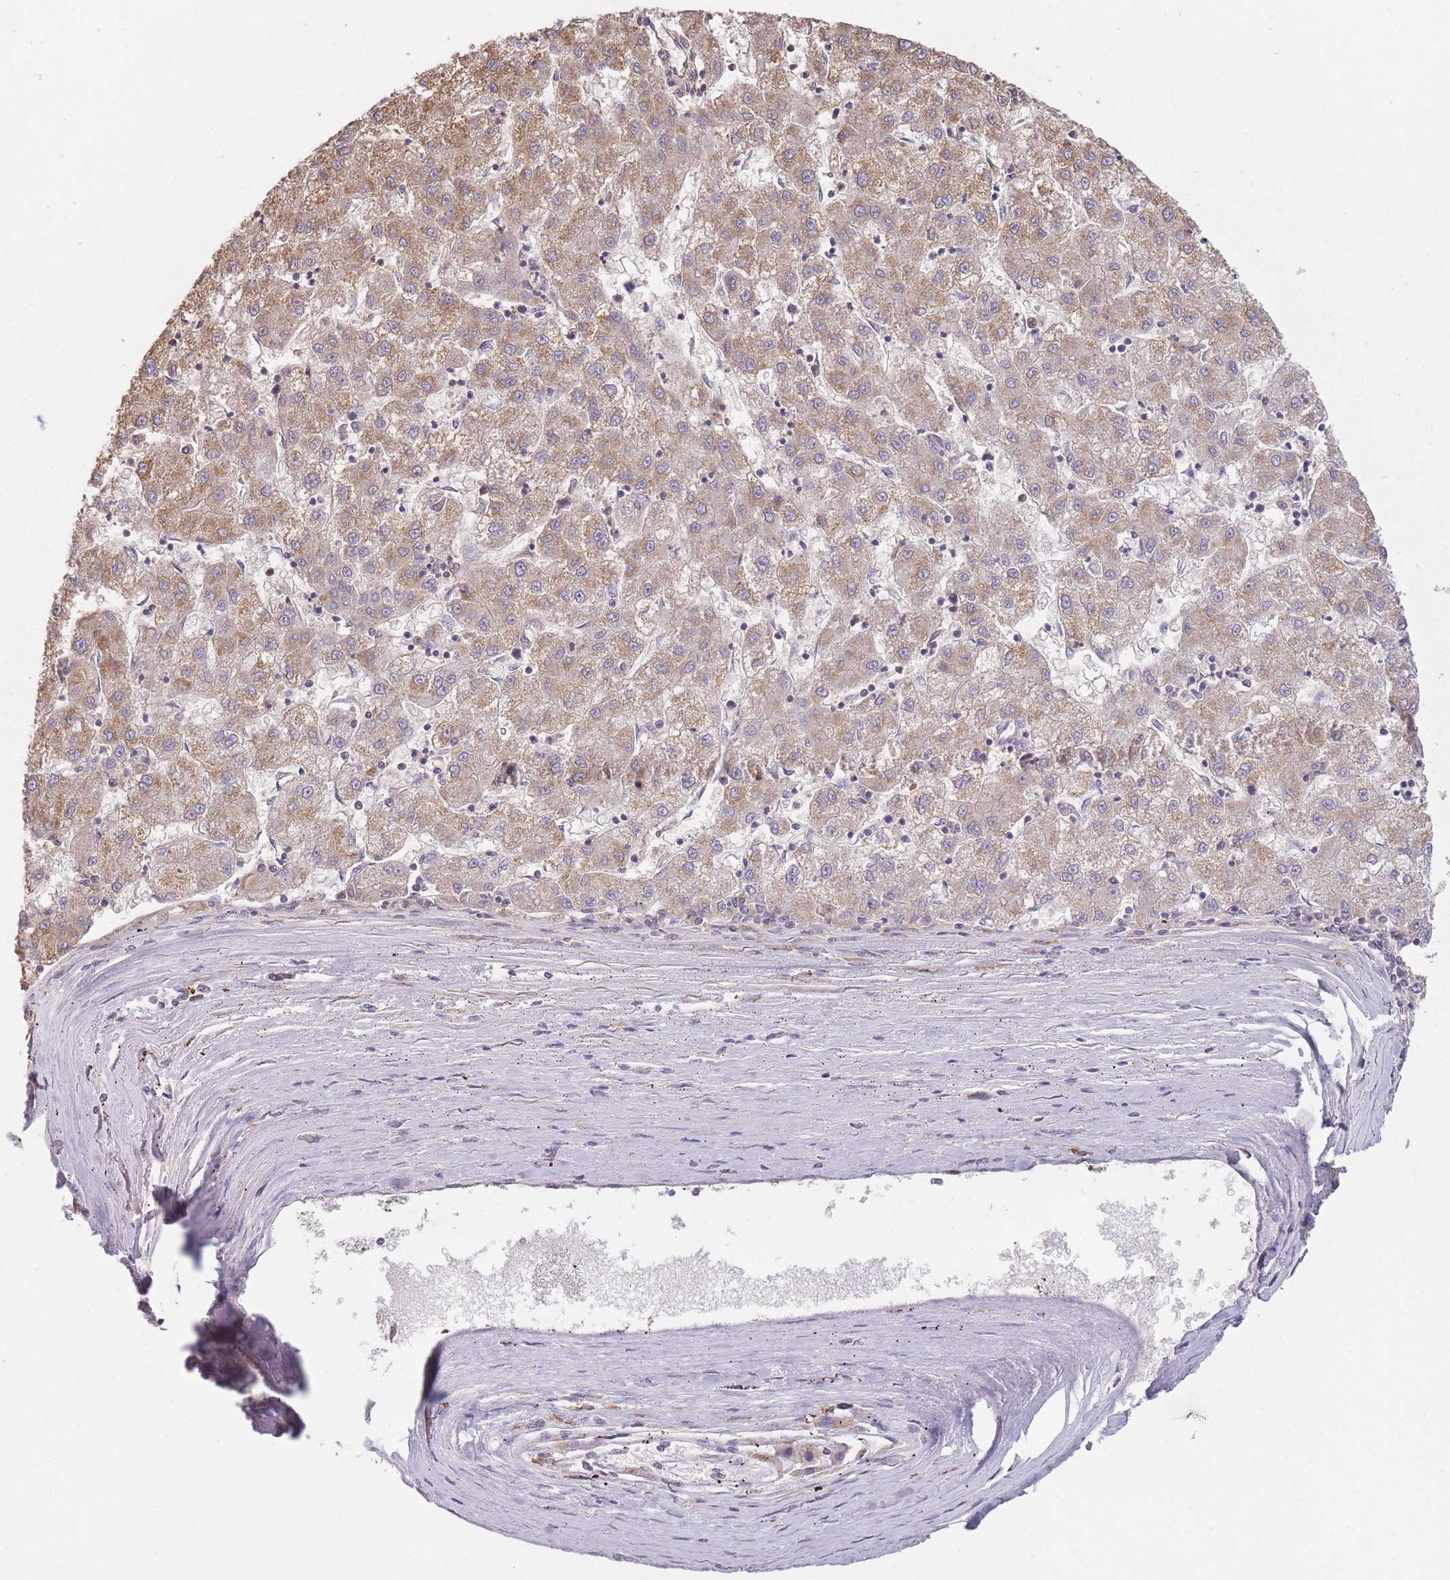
{"staining": {"intensity": "moderate", "quantity": ">75%", "location": "cytoplasmic/membranous"}, "tissue": "liver cancer", "cell_type": "Tumor cells", "image_type": "cancer", "snomed": [{"axis": "morphology", "description": "Carcinoma, Hepatocellular, NOS"}, {"axis": "topography", "description": "Liver"}], "caption": "DAB (3,3'-diaminobenzidine) immunohistochemical staining of hepatocellular carcinoma (liver) displays moderate cytoplasmic/membranous protein positivity in approximately >75% of tumor cells.", "gene": "PRAM1", "patient": {"sex": "male", "age": 72}}